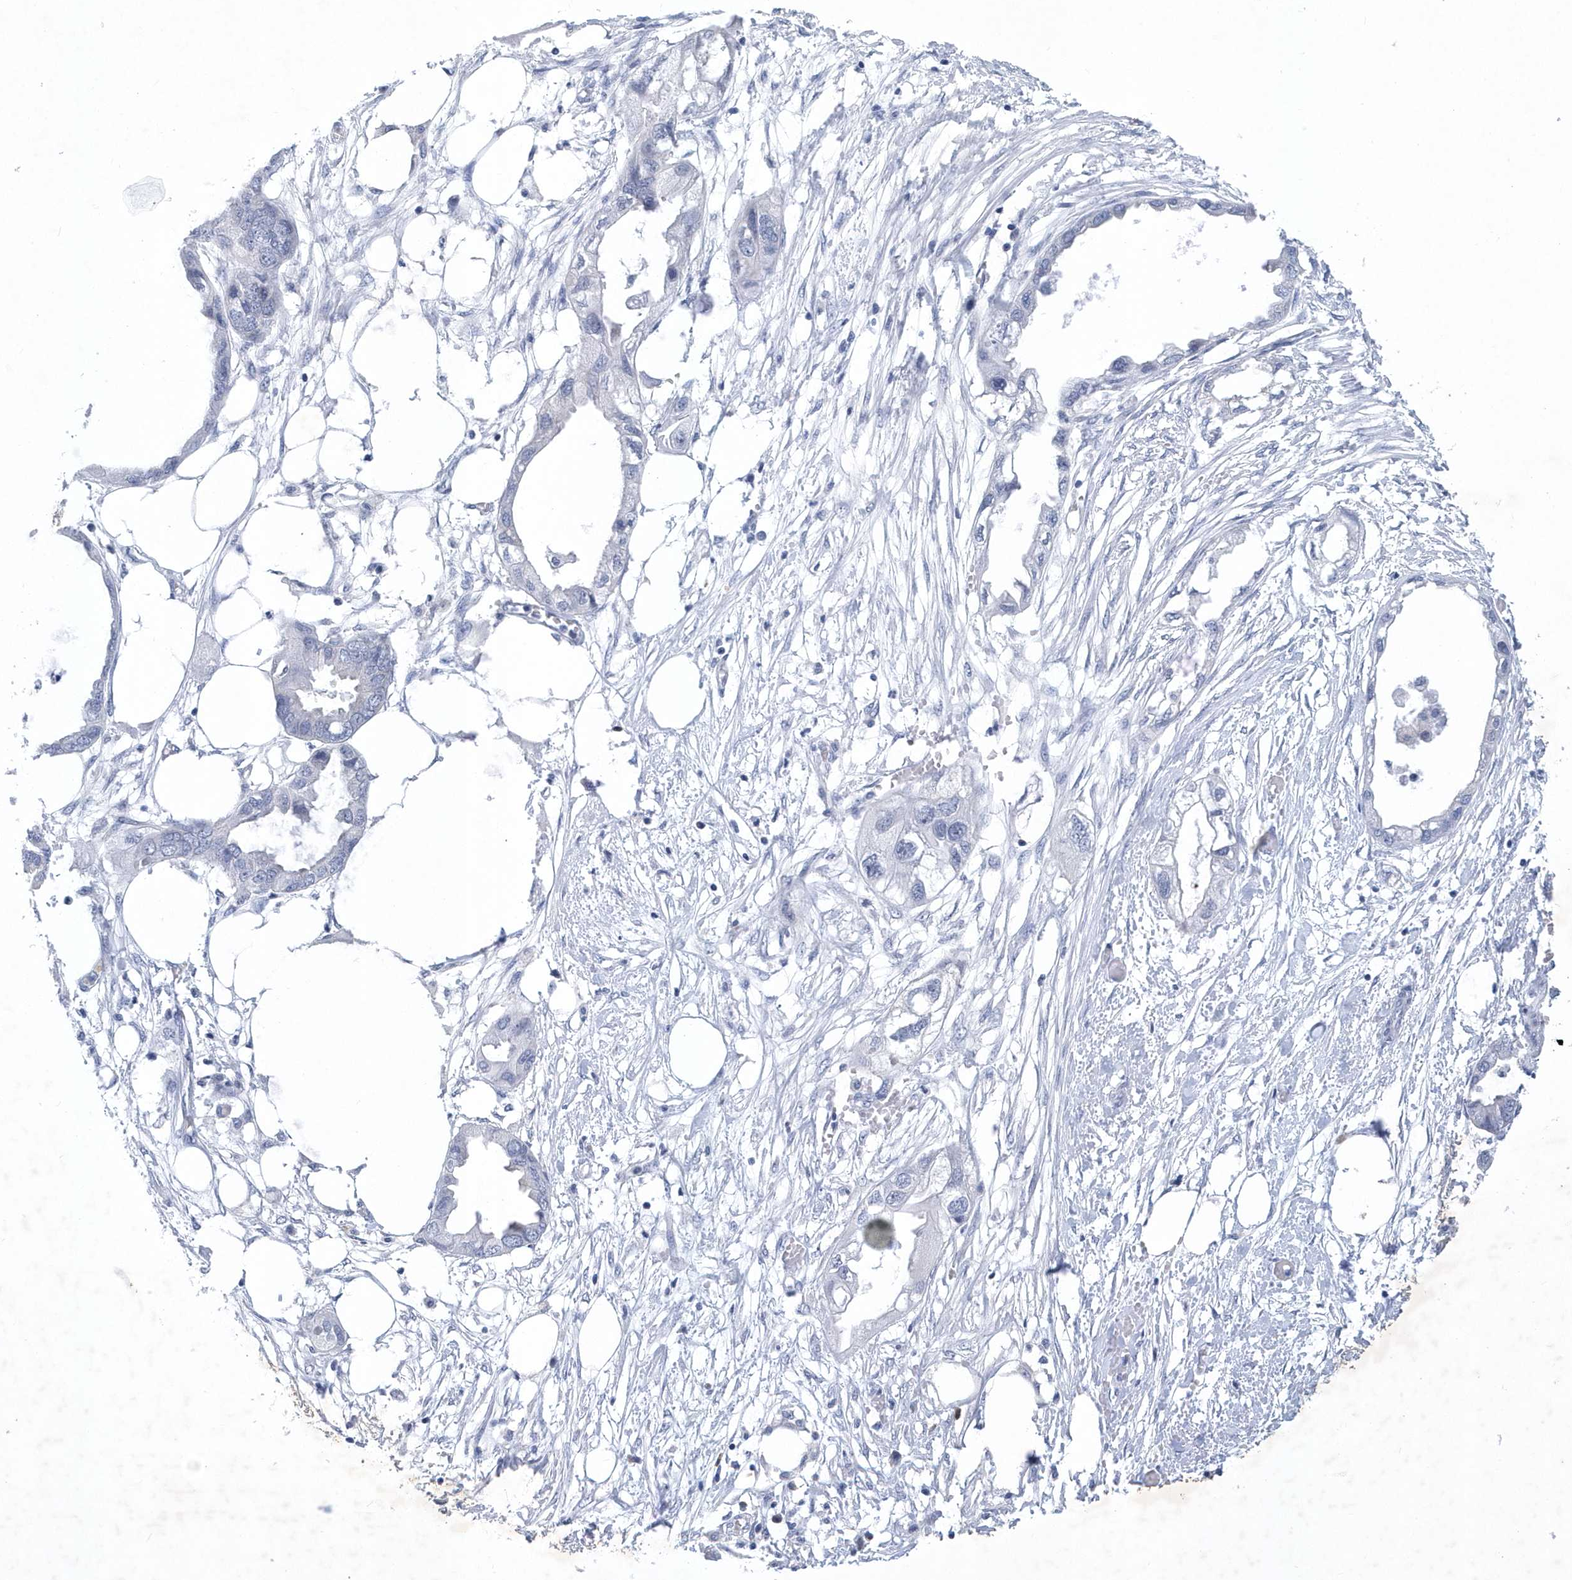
{"staining": {"intensity": "negative", "quantity": "none", "location": "none"}, "tissue": "endometrial cancer", "cell_type": "Tumor cells", "image_type": "cancer", "snomed": [{"axis": "morphology", "description": "Adenocarcinoma, NOS"}, {"axis": "morphology", "description": "Adenocarcinoma, metastatic, NOS"}, {"axis": "topography", "description": "Adipose tissue"}, {"axis": "topography", "description": "Endometrium"}], "caption": "This is a image of IHC staining of endometrial metastatic adenocarcinoma, which shows no expression in tumor cells.", "gene": "SRGAP3", "patient": {"sex": "female", "age": 67}}